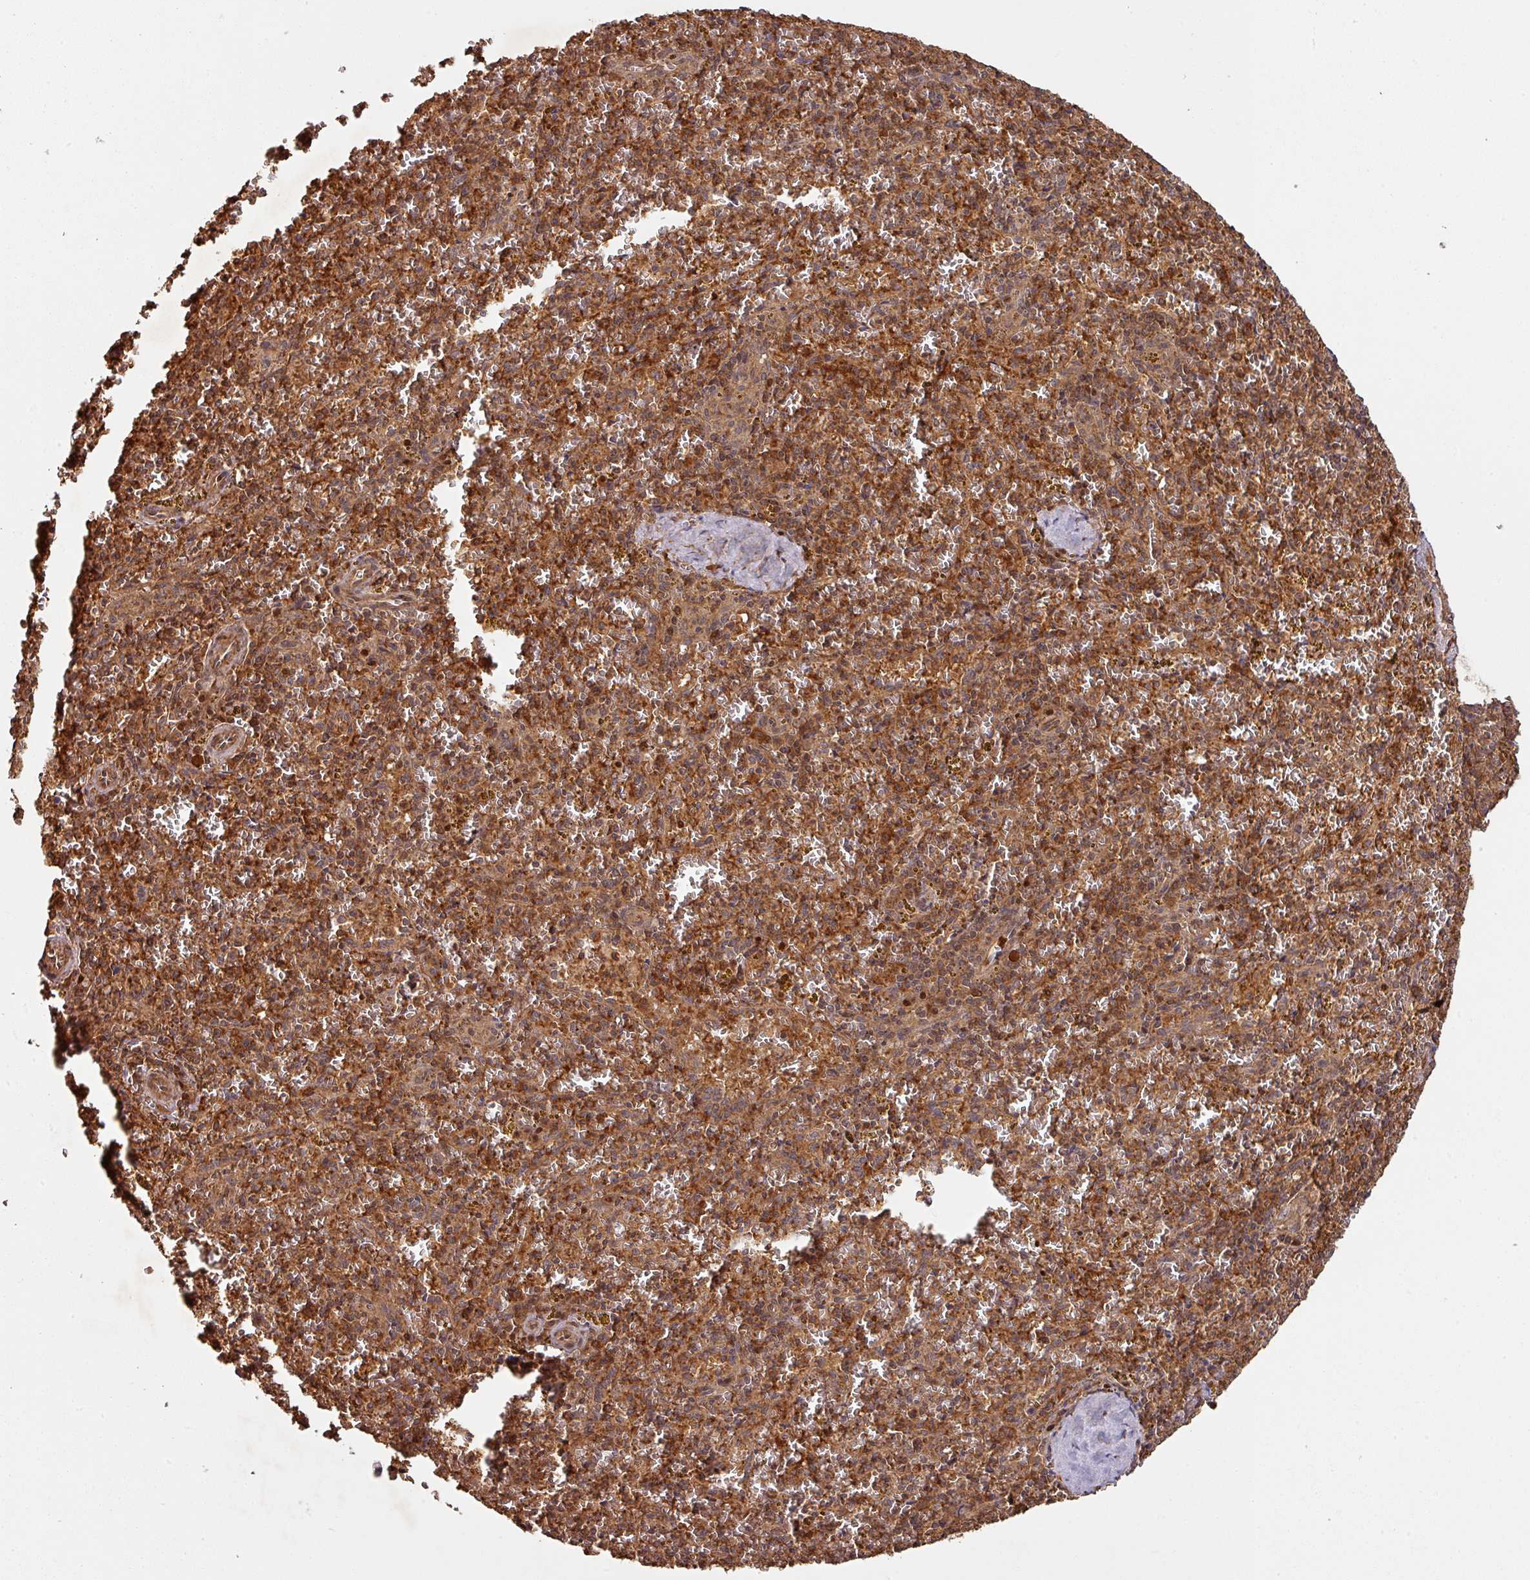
{"staining": {"intensity": "strong", "quantity": ">75%", "location": "cytoplasmic/membranous"}, "tissue": "spleen", "cell_type": "Cells in red pulp", "image_type": "normal", "snomed": [{"axis": "morphology", "description": "Normal tissue, NOS"}, {"axis": "topography", "description": "Spleen"}], "caption": "Protein expression analysis of normal human spleen reveals strong cytoplasmic/membranous expression in approximately >75% of cells in red pulp. Nuclei are stained in blue.", "gene": "ZNF322", "patient": {"sex": "male", "age": 57}}